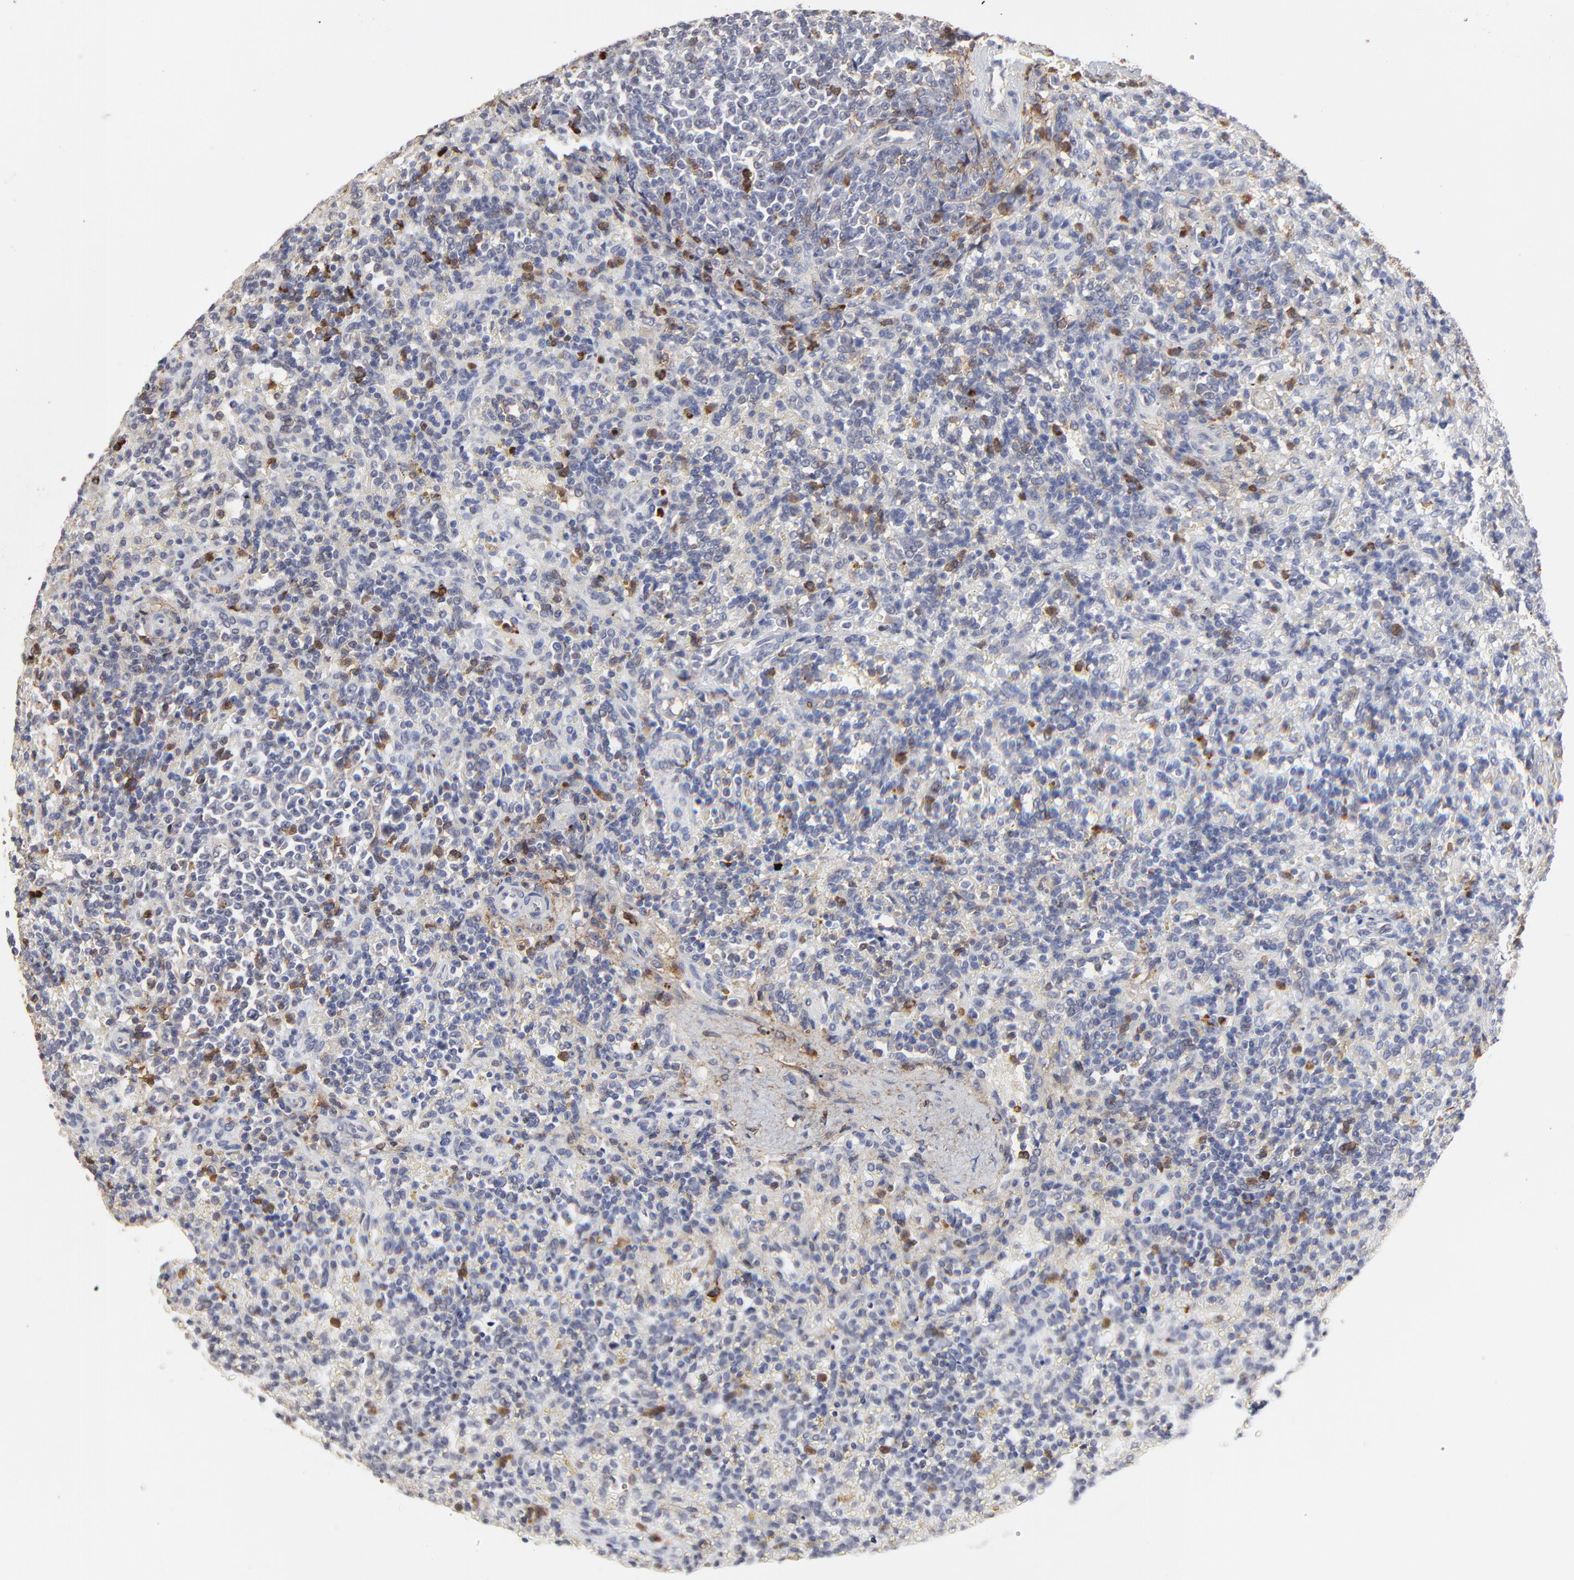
{"staining": {"intensity": "moderate", "quantity": "25%-75%", "location": "nuclear"}, "tissue": "lymphoma", "cell_type": "Tumor cells", "image_type": "cancer", "snomed": [{"axis": "morphology", "description": "Malignant lymphoma, non-Hodgkin's type, Low grade"}, {"axis": "topography", "description": "Spleen"}], "caption": "Immunohistochemistry (DAB (3,3'-diaminobenzidine)) staining of malignant lymphoma, non-Hodgkin's type (low-grade) exhibits moderate nuclear protein expression in about 25%-75% of tumor cells. The protein is shown in brown color, while the nuclei are stained blue.", "gene": "SLC6A14", "patient": {"sex": "male", "age": 67}}